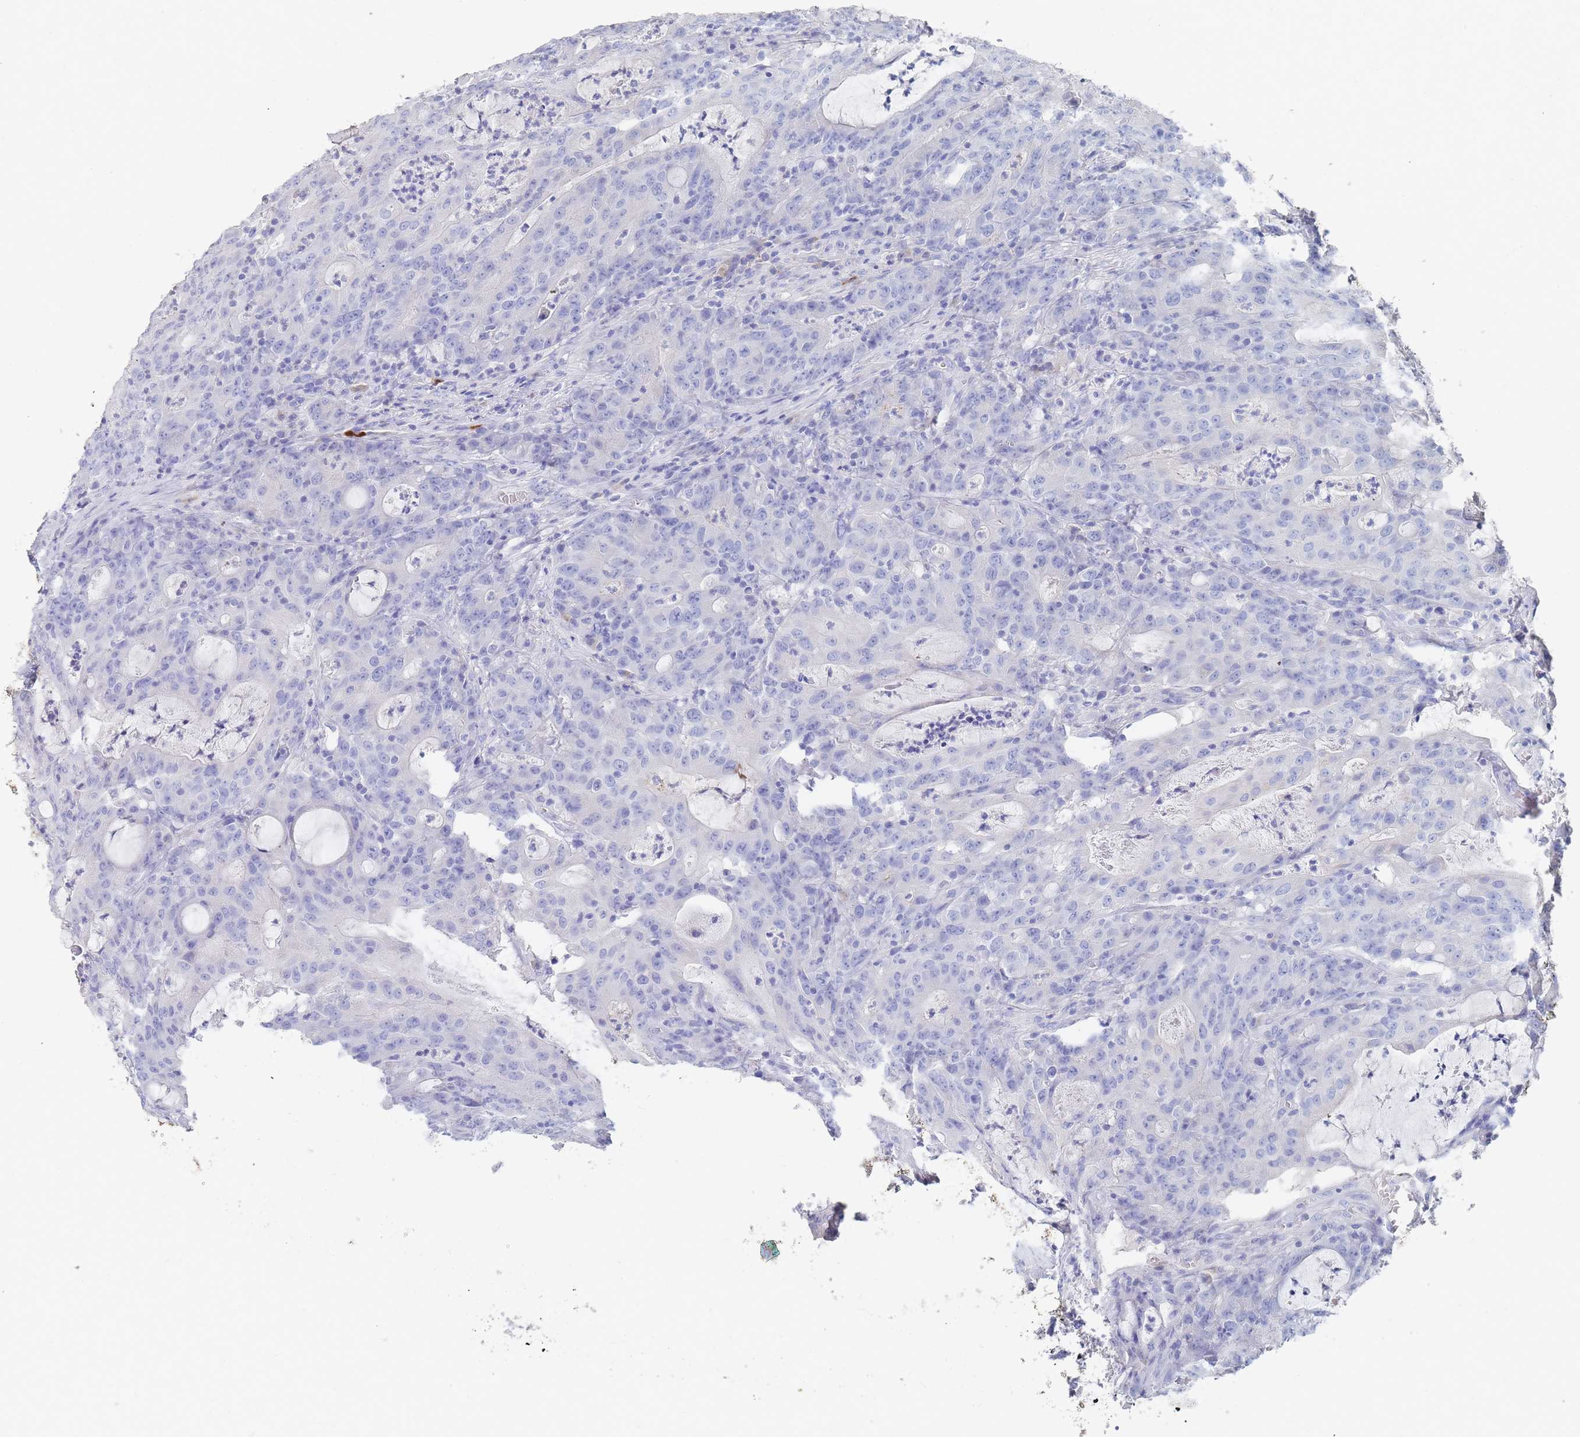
{"staining": {"intensity": "negative", "quantity": "none", "location": "none"}, "tissue": "colorectal cancer", "cell_type": "Tumor cells", "image_type": "cancer", "snomed": [{"axis": "morphology", "description": "Adenocarcinoma, NOS"}, {"axis": "topography", "description": "Colon"}], "caption": "Photomicrograph shows no significant protein positivity in tumor cells of colorectal cancer.", "gene": "SLC25A35", "patient": {"sex": "male", "age": 83}}